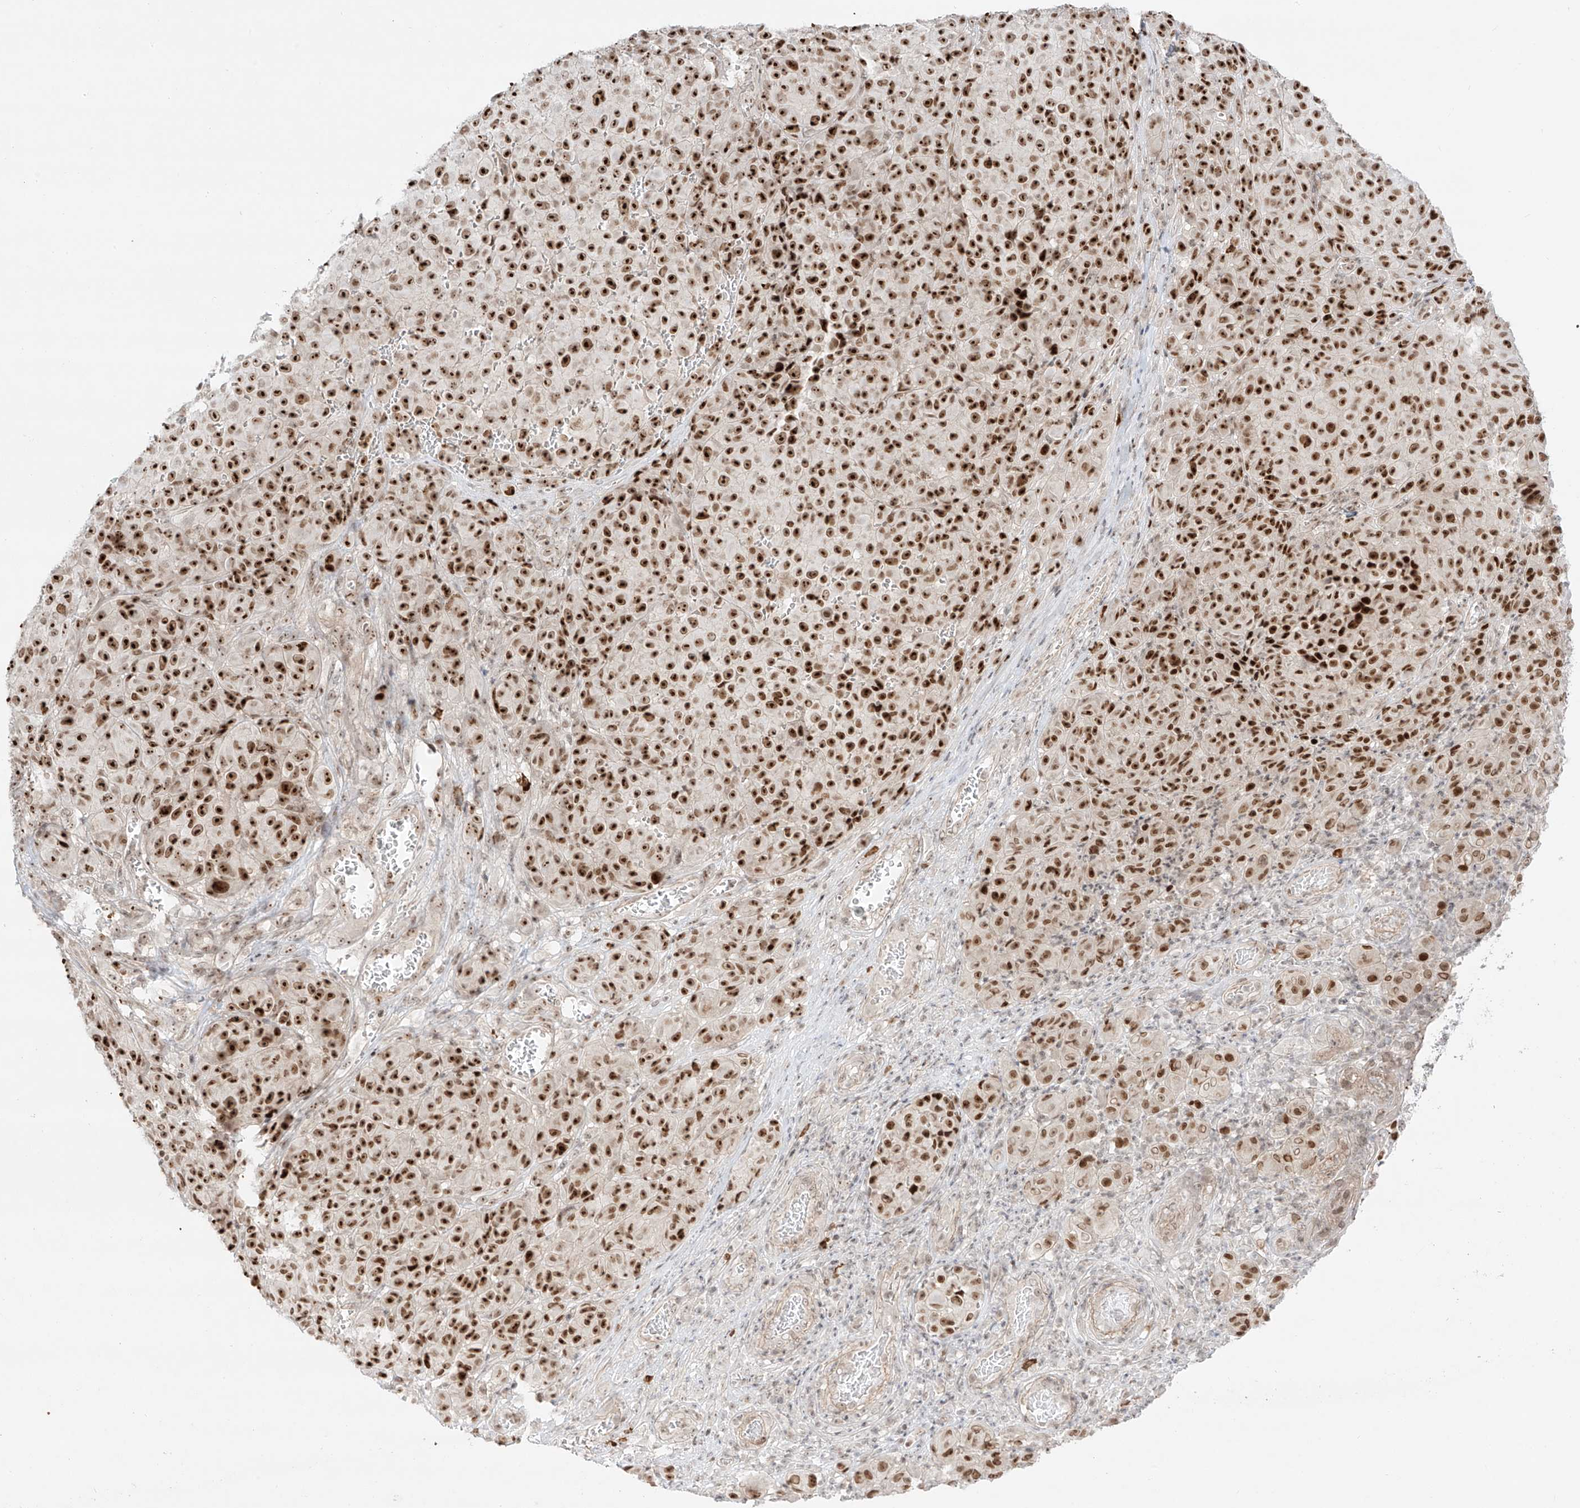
{"staining": {"intensity": "moderate", "quantity": ">75%", "location": "cytoplasmic/membranous,nuclear"}, "tissue": "melanoma", "cell_type": "Tumor cells", "image_type": "cancer", "snomed": [{"axis": "morphology", "description": "Malignant melanoma, NOS"}, {"axis": "topography", "description": "Skin"}], "caption": "A brown stain labels moderate cytoplasmic/membranous and nuclear expression of a protein in human malignant melanoma tumor cells.", "gene": "ZNF512", "patient": {"sex": "male", "age": 73}}